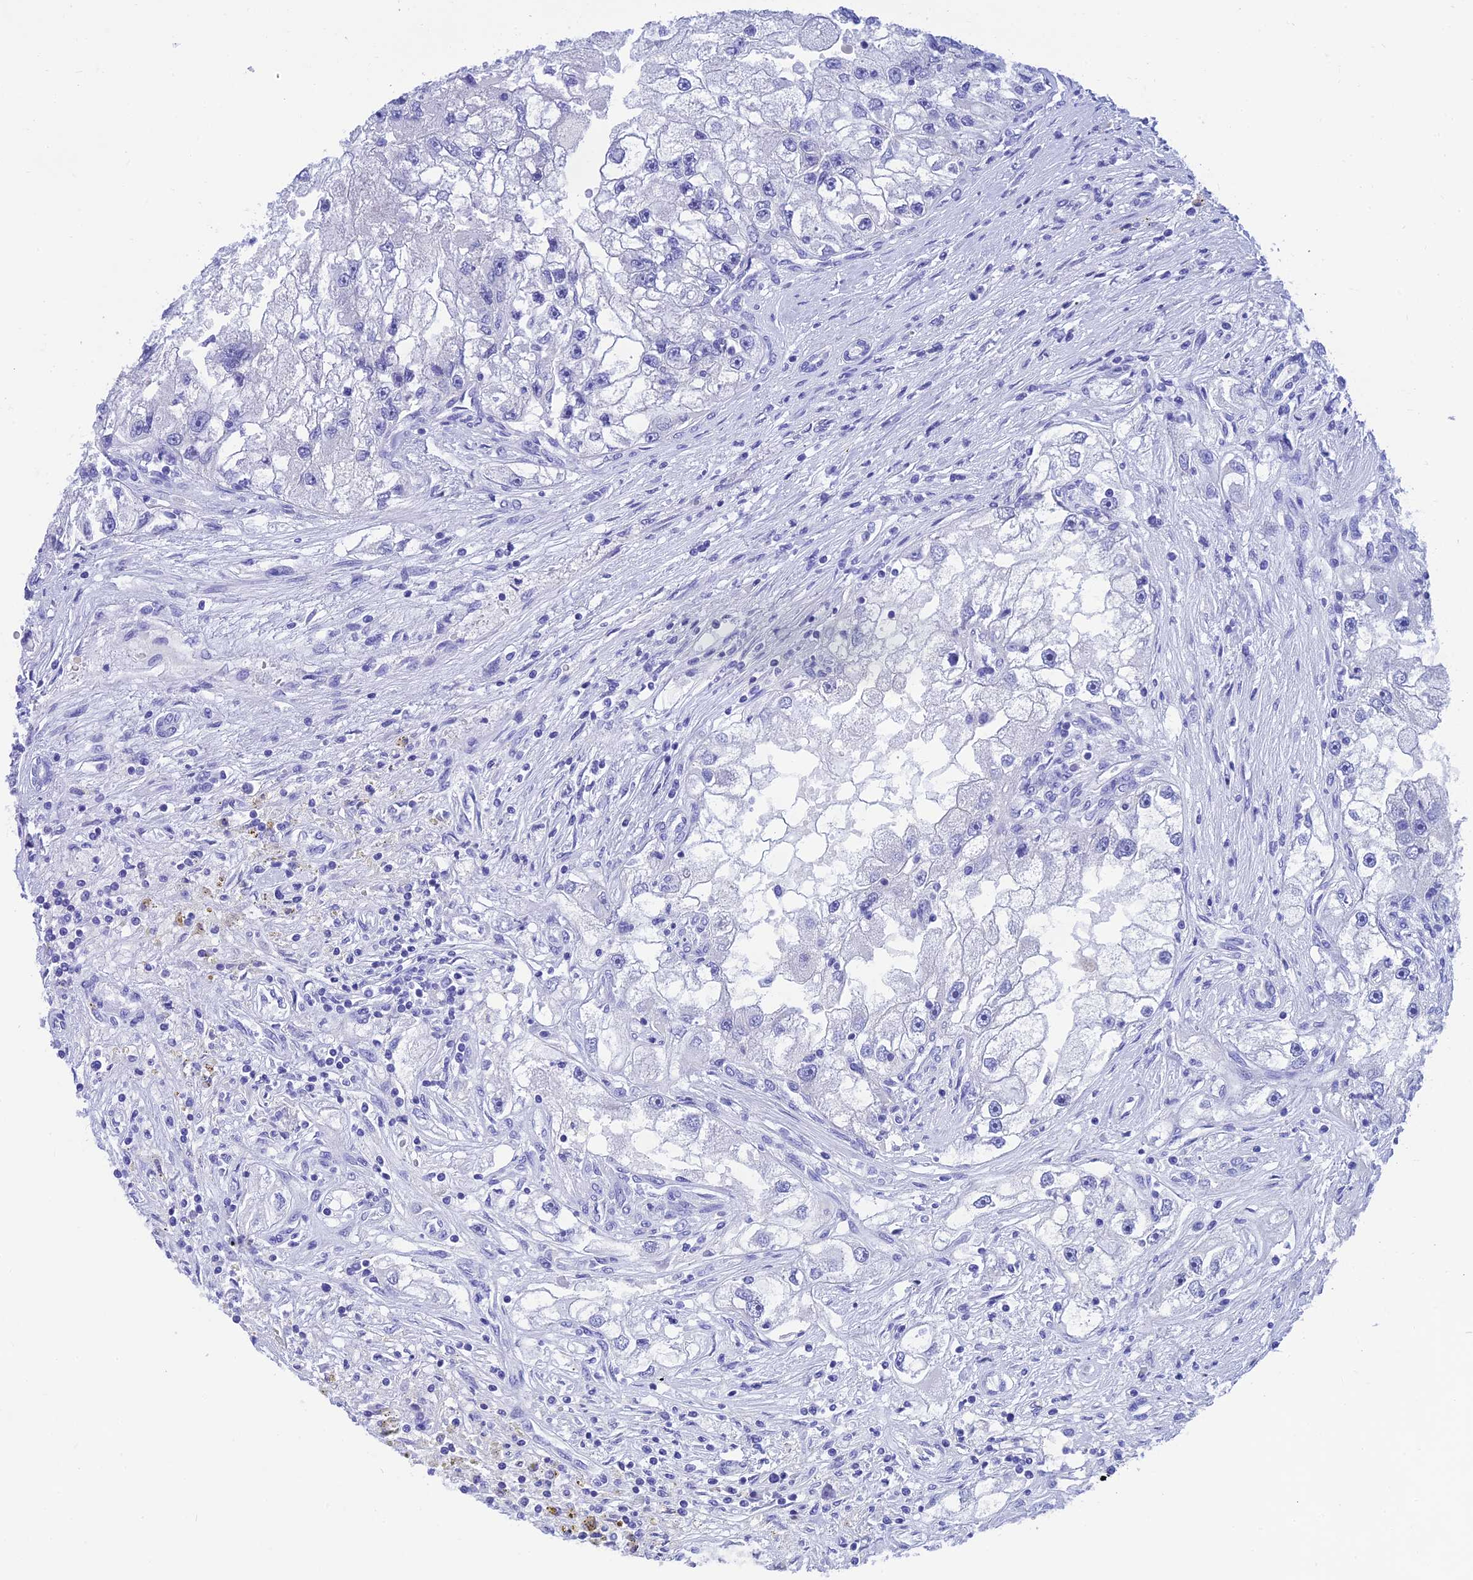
{"staining": {"intensity": "negative", "quantity": "none", "location": "none"}, "tissue": "renal cancer", "cell_type": "Tumor cells", "image_type": "cancer", "snomed": [{"axis": "morphology", "description": "Adenocarcinoma, NOS"}, {"axis": "topography", "description": "Kidney"}], "caption": "IHC image of neoplastic tissue: renal cancer (adenocarcinoma) stained with DAB (3,3'-diaminobenzidine) shows no significant protein positivity in tumor cells.", "gene": "KDELR3", "patient": {"sex": "male", "age": 63}}